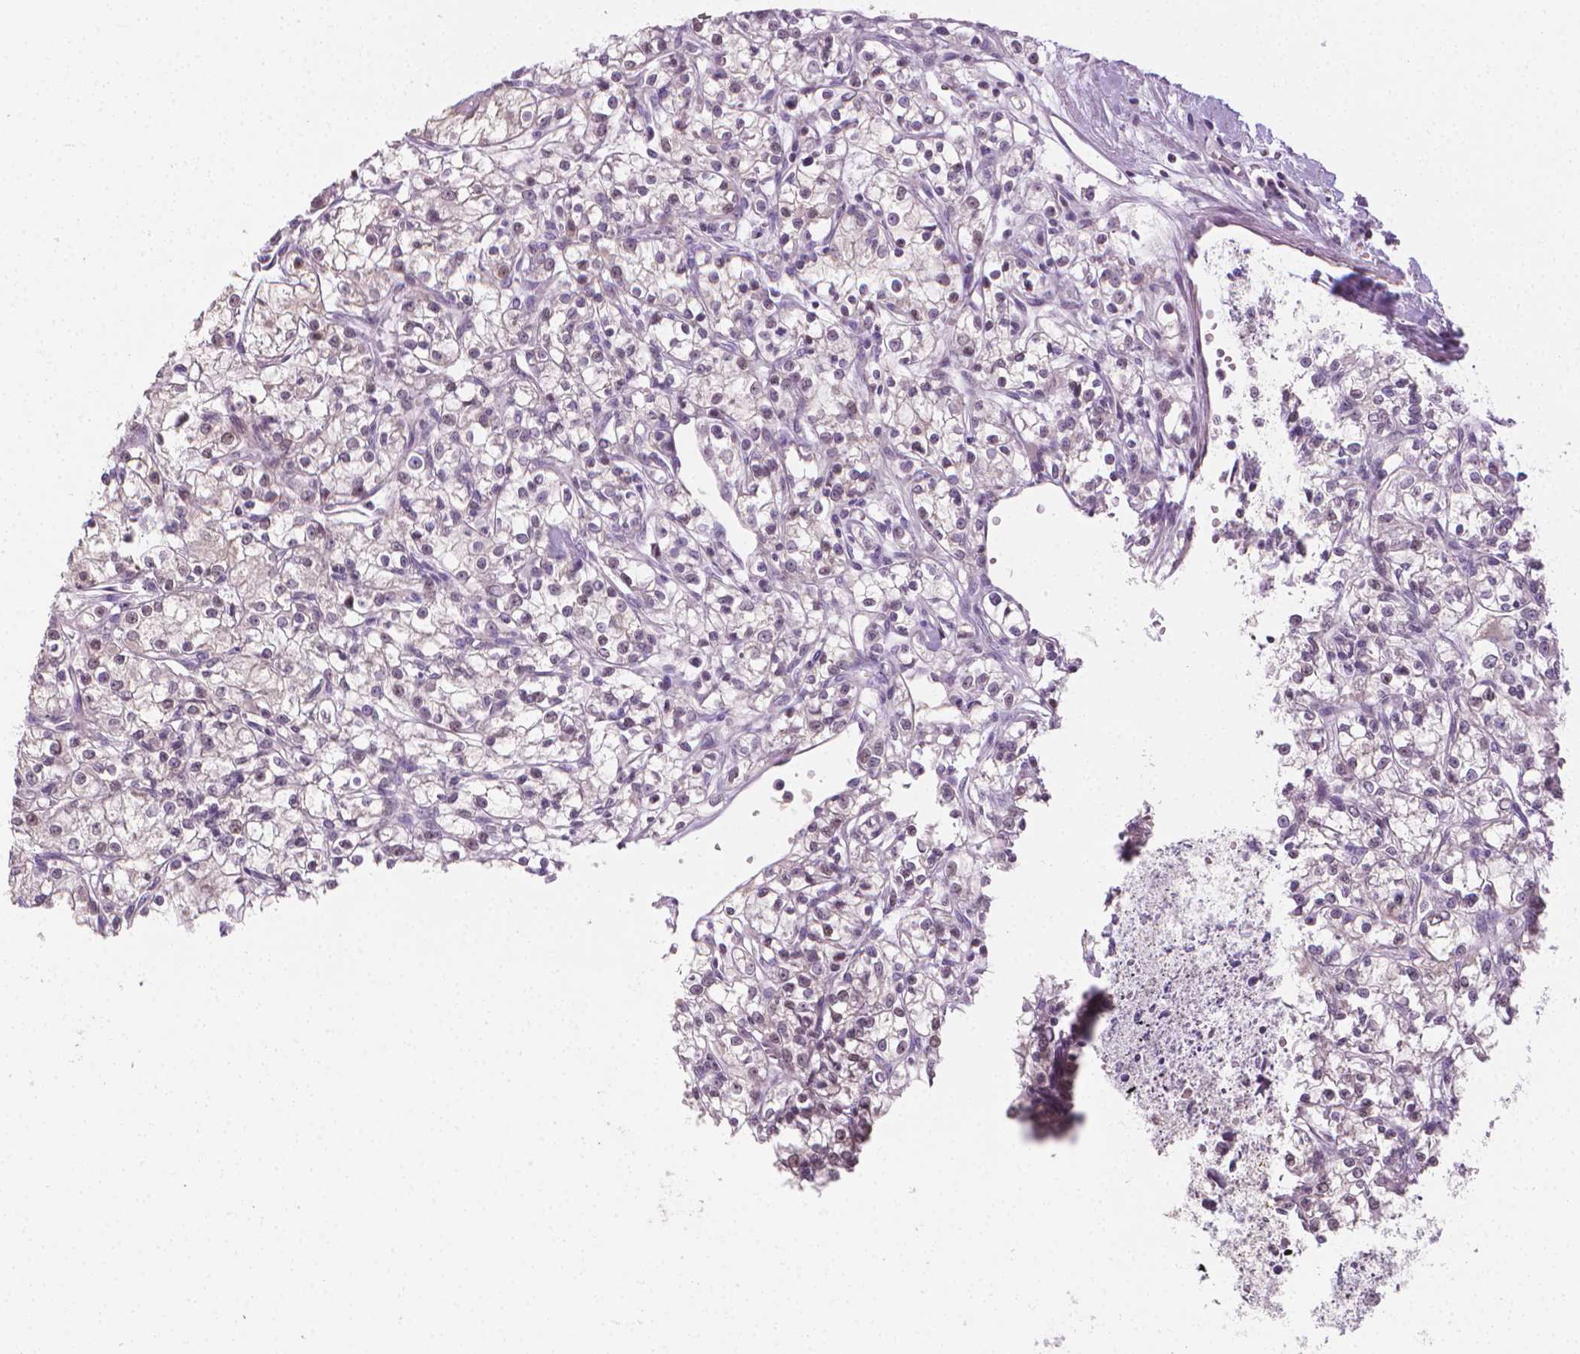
{"staining": {"intensity": "negative", "quantity": "none", "location": "none"}, "tissue": "renal cancer", "cell_type": "Tumor cells", "image_type": "cancer", "snomed": [{"axis": "morphology", "description": "Adenocarcinoma, NOS"}, {"axis": "topography", "description": "Kidney"}], "caption": "Micrograph shows no protein expression in tumor cells of renal cancer (adenocarcinoma) tissue.", "gene": "NCAN", "patient": {"sex": "female", "age": 59}}